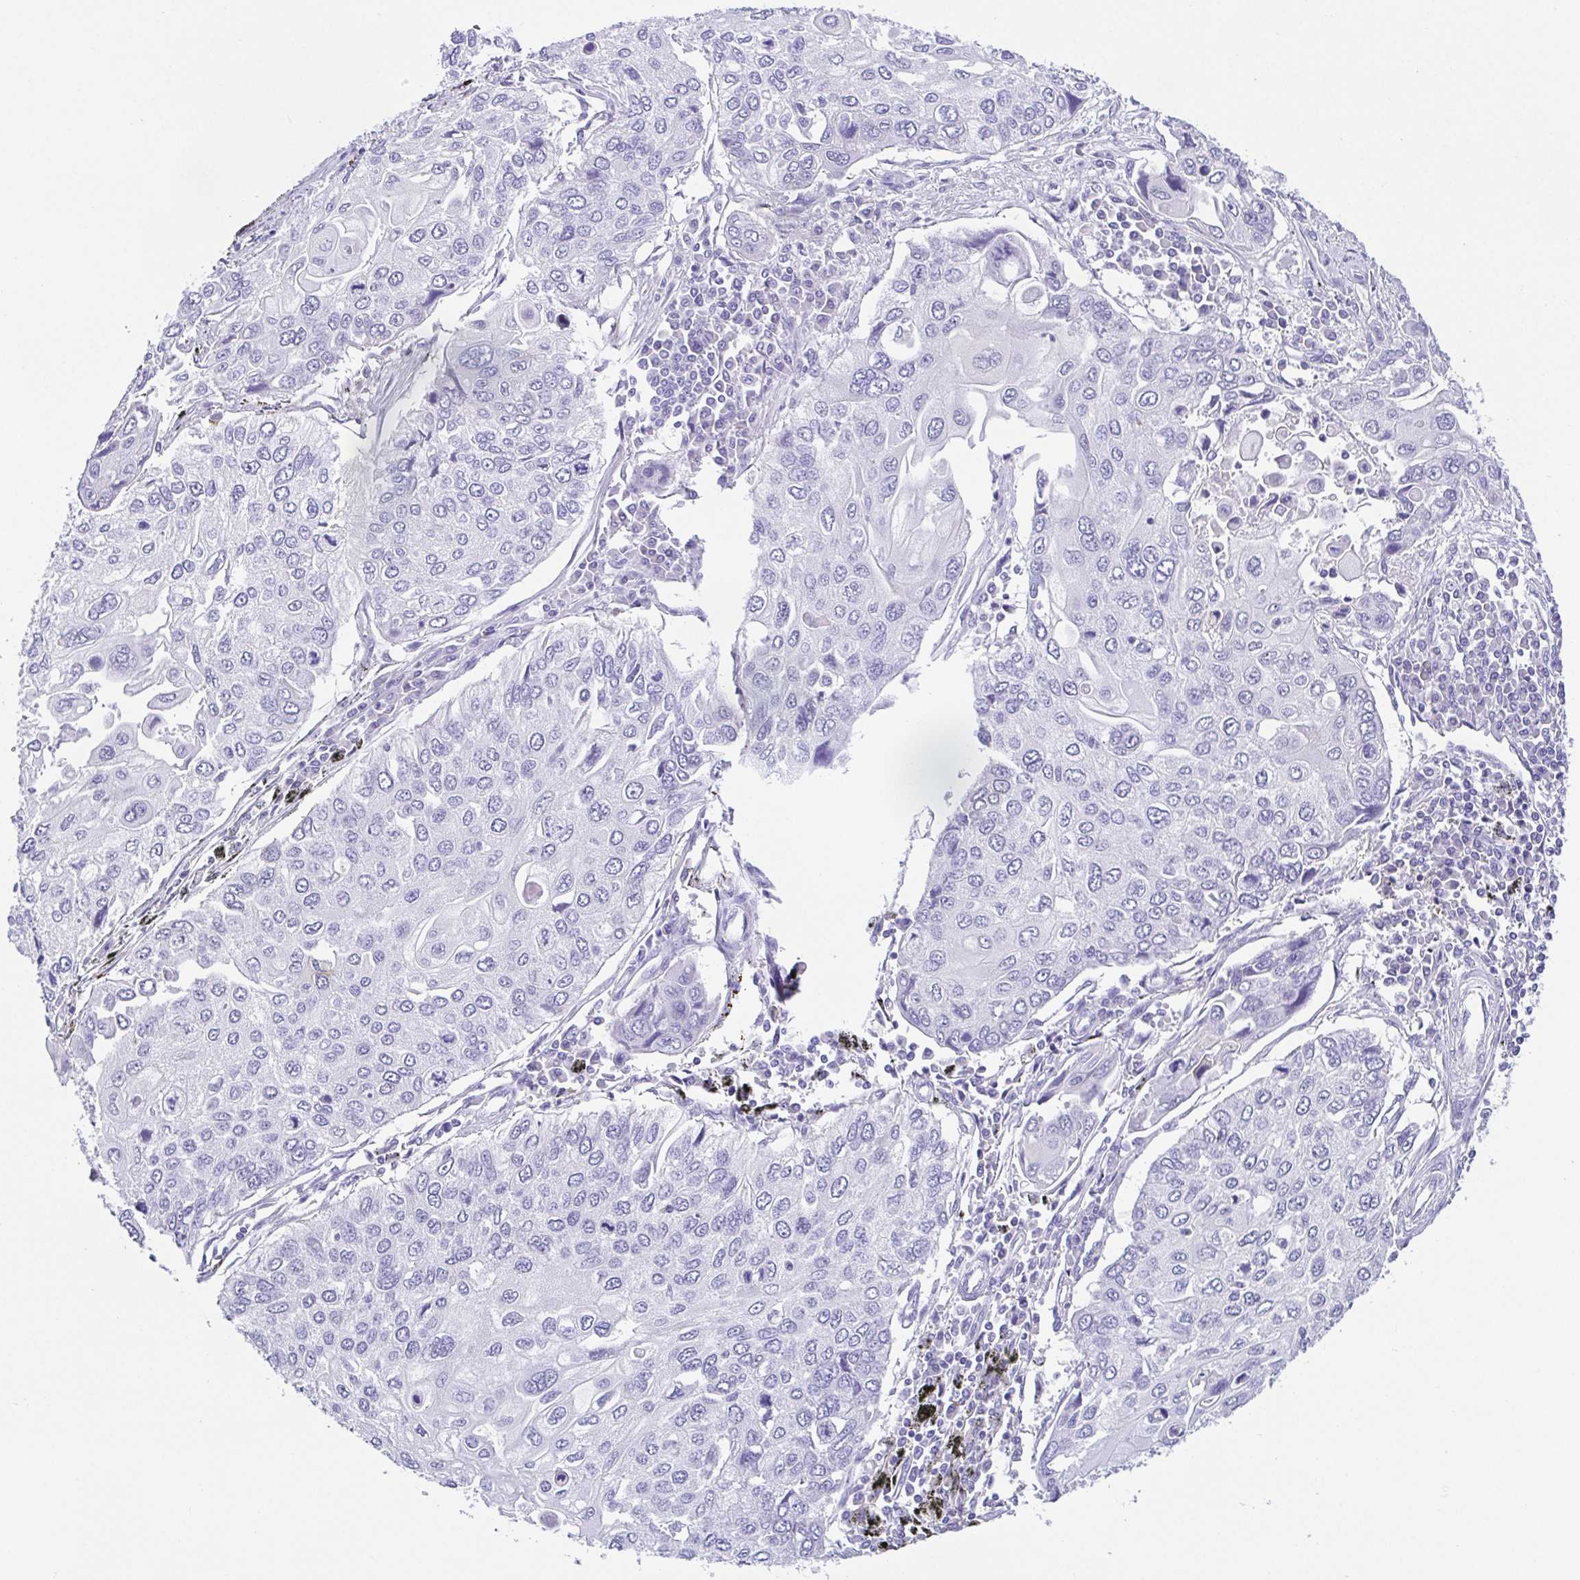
{"staining": {"intensity": "negative", "quantity": "none", "location": "none"}, "tissue": "lung cancer", "cell_type": "Tumor cells", "image_type": "cancer", "snomed": [{"axis": "morphology", "description": "Squamous cell carcinoma, NOS"}, {"axis": "morphology", "description": "Squamous cell carcinoma, metastatic, NOS"}, {"axis": "topography", "description": "Lung"}], "caption": "The immunohistochemistry (IHC) photomicrograph has no significant staining in tumor cells of lung metastatic squamous cell carcinoma tissue.", "gene": "HAPLN2", "patient": {"sex": "male", "age": 63}}